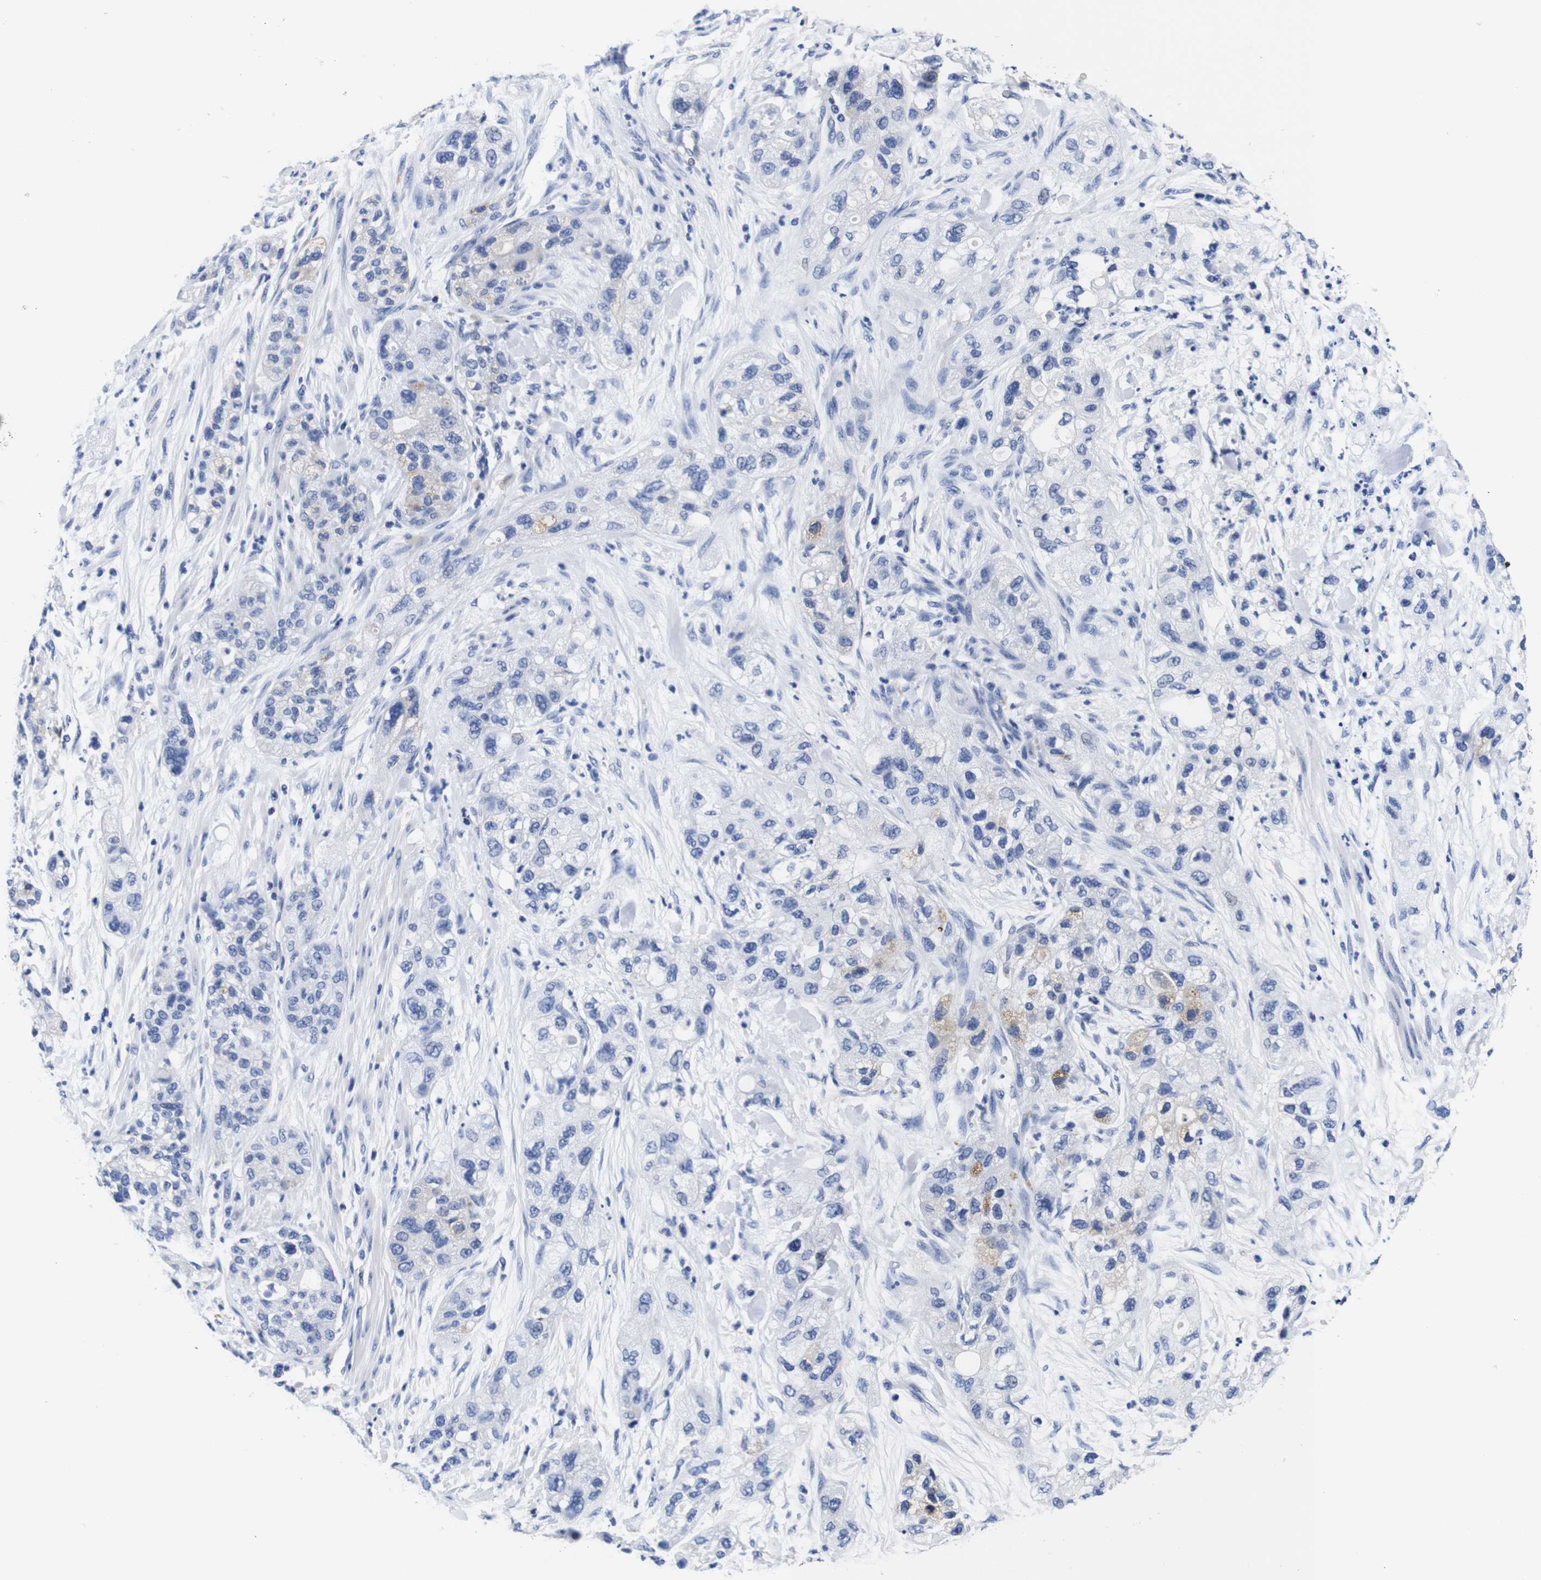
{"staining": {"intensity": "negative", "quantity": "none", "location": "none"}, "tissue": "pancreatic cancer", "cell_type": "Tumor cells", "image_type": "cancer", "snomed": [{"axis": "morphology", "description": "Adenocarcinoma, NOS"}, {"axis": "topography", "description": "Pancreas"}], "caption": "Tumor cells show no significant protein expression in pancreatic adenocarcinoma. The staining is performed using DAB brown chromogen with nuclei counter-stained in using hematoxylin.", "gene": "HLA-DMB", "patient": {"sex": "female", "age": 78}}